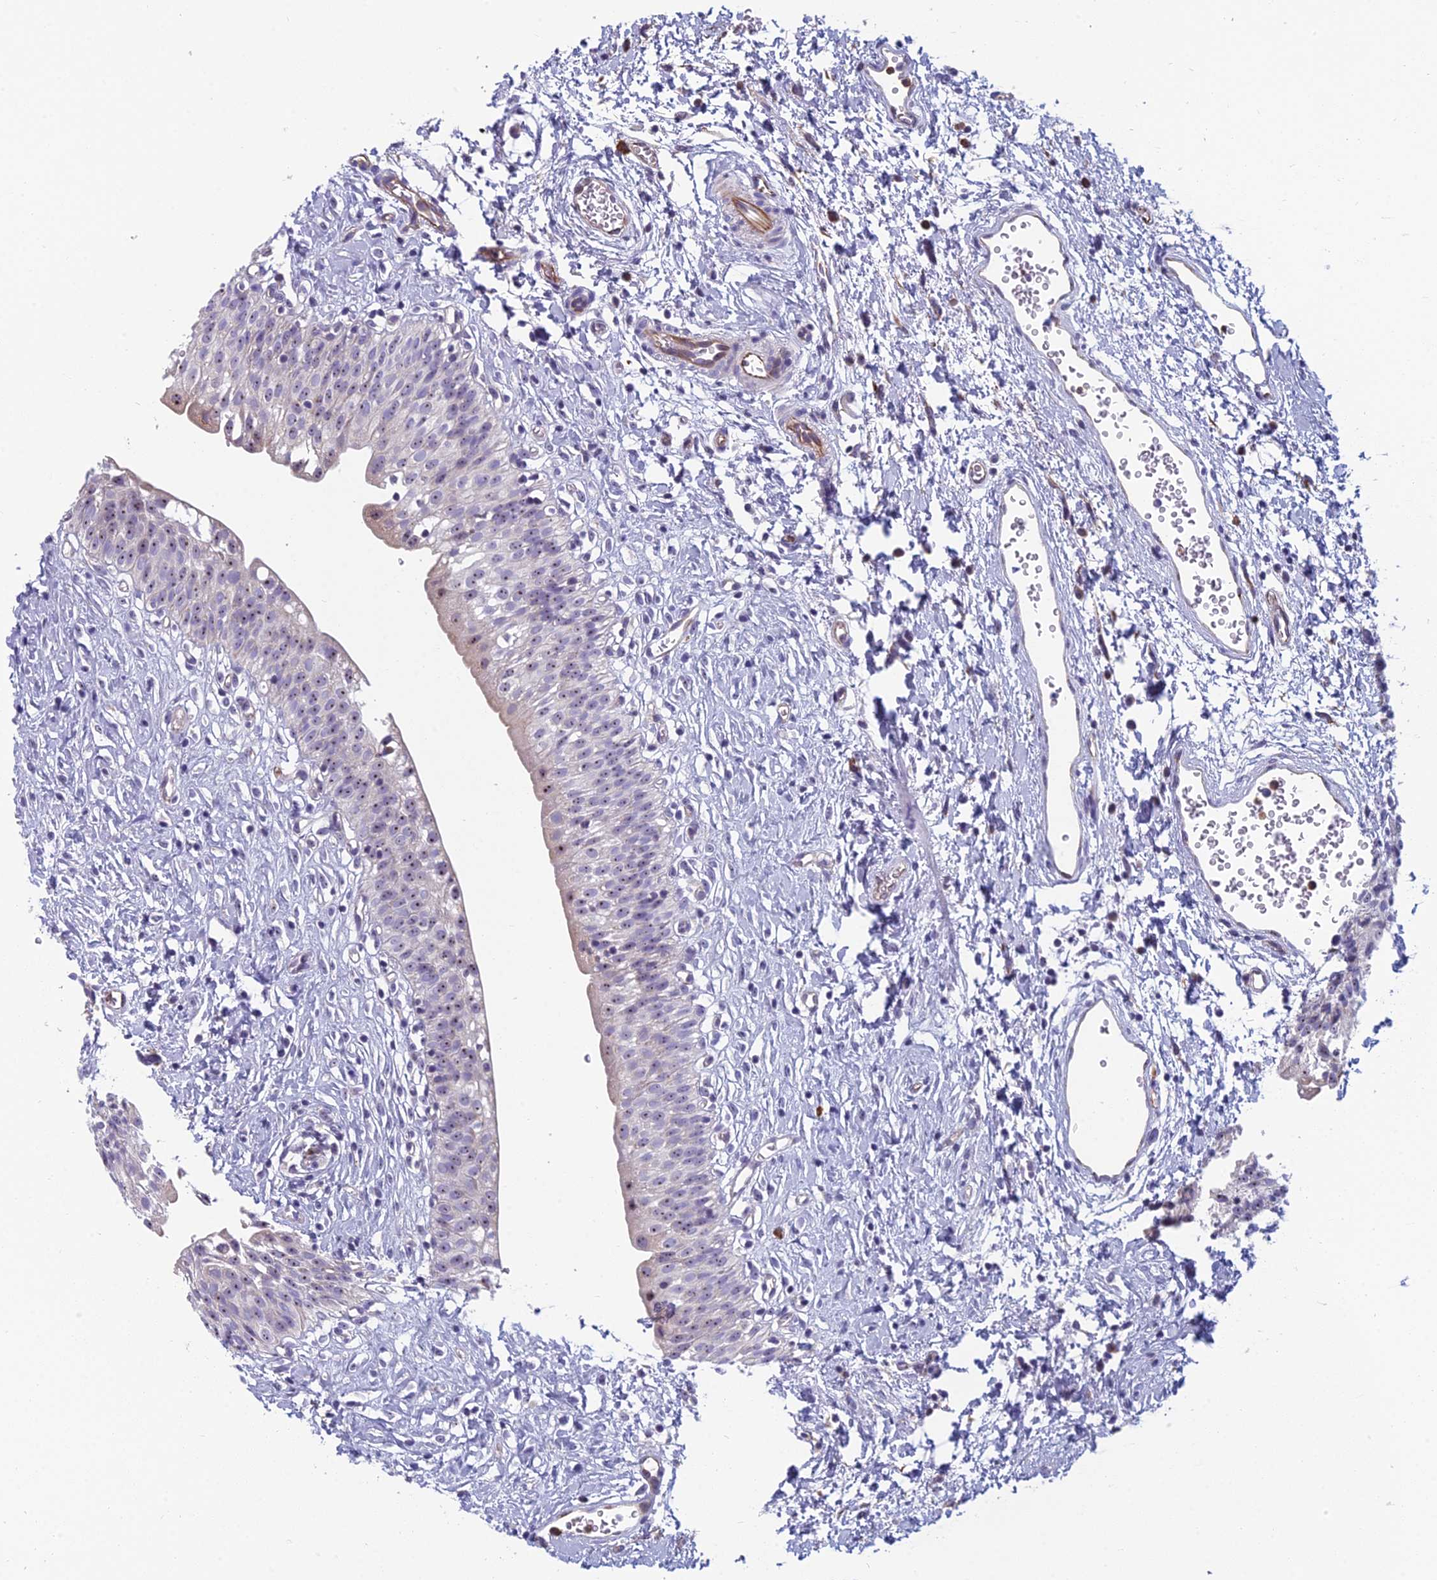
{"staining": {"intensity": "weak", "quantity": "25%-75%", "location": "nuclear"}, "tissue": "urinary bladder", "cell_type": "Urothelial cells", "image_type": "normal", "snomed": [{"axis": "morphology", "description": "Normal tissue, NOS"}, {"axis": "topography", "description": "Urinary bladder"}], "caption": "Normal urinary bladder reveals weak nuclear expression in approximately 25%-75% of urothelial cells, visualized by immunohistochemistry.", "gene": "NOC2L", "patient": {"sex": "male", "age": 51}}